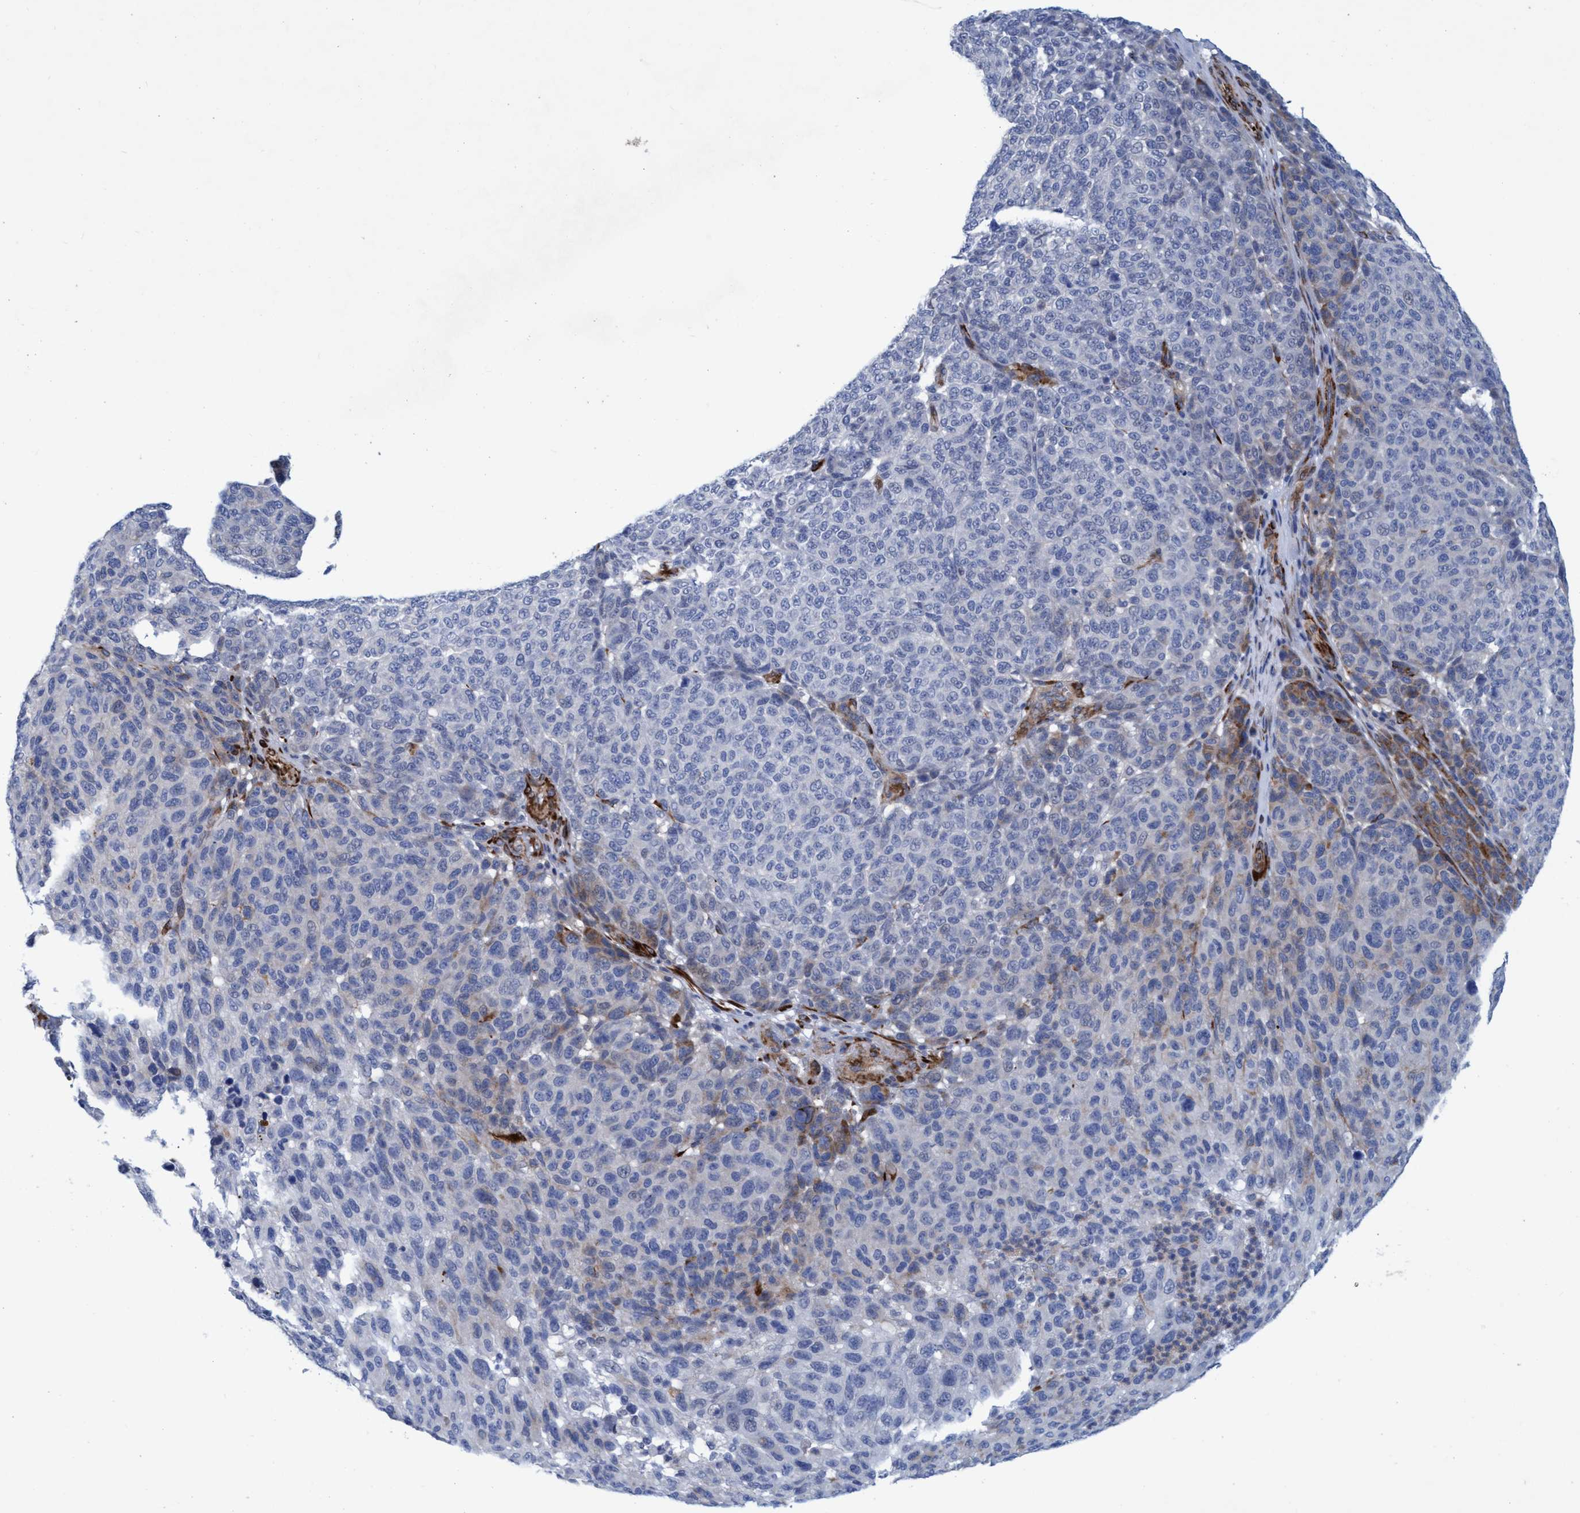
{"staining": {"intensity": "weak", "quantity": "<25%", "location": "cytoplasmic/membranous"}, "tissue": "melanoma", "cell_type": "Tumor cells", "image_type": "cancer", "snomed": [{"axis": "morphology", "description": "Malignant melanoma, NOS"}, {"axis": "topography", "description": "Skin"}], "caption": "The micrograph demonstrates no significant staining in tumor cells of malignant melanoma.", "gene": "SLC43A2", "patient": {"sex": "male", "age": 59}}